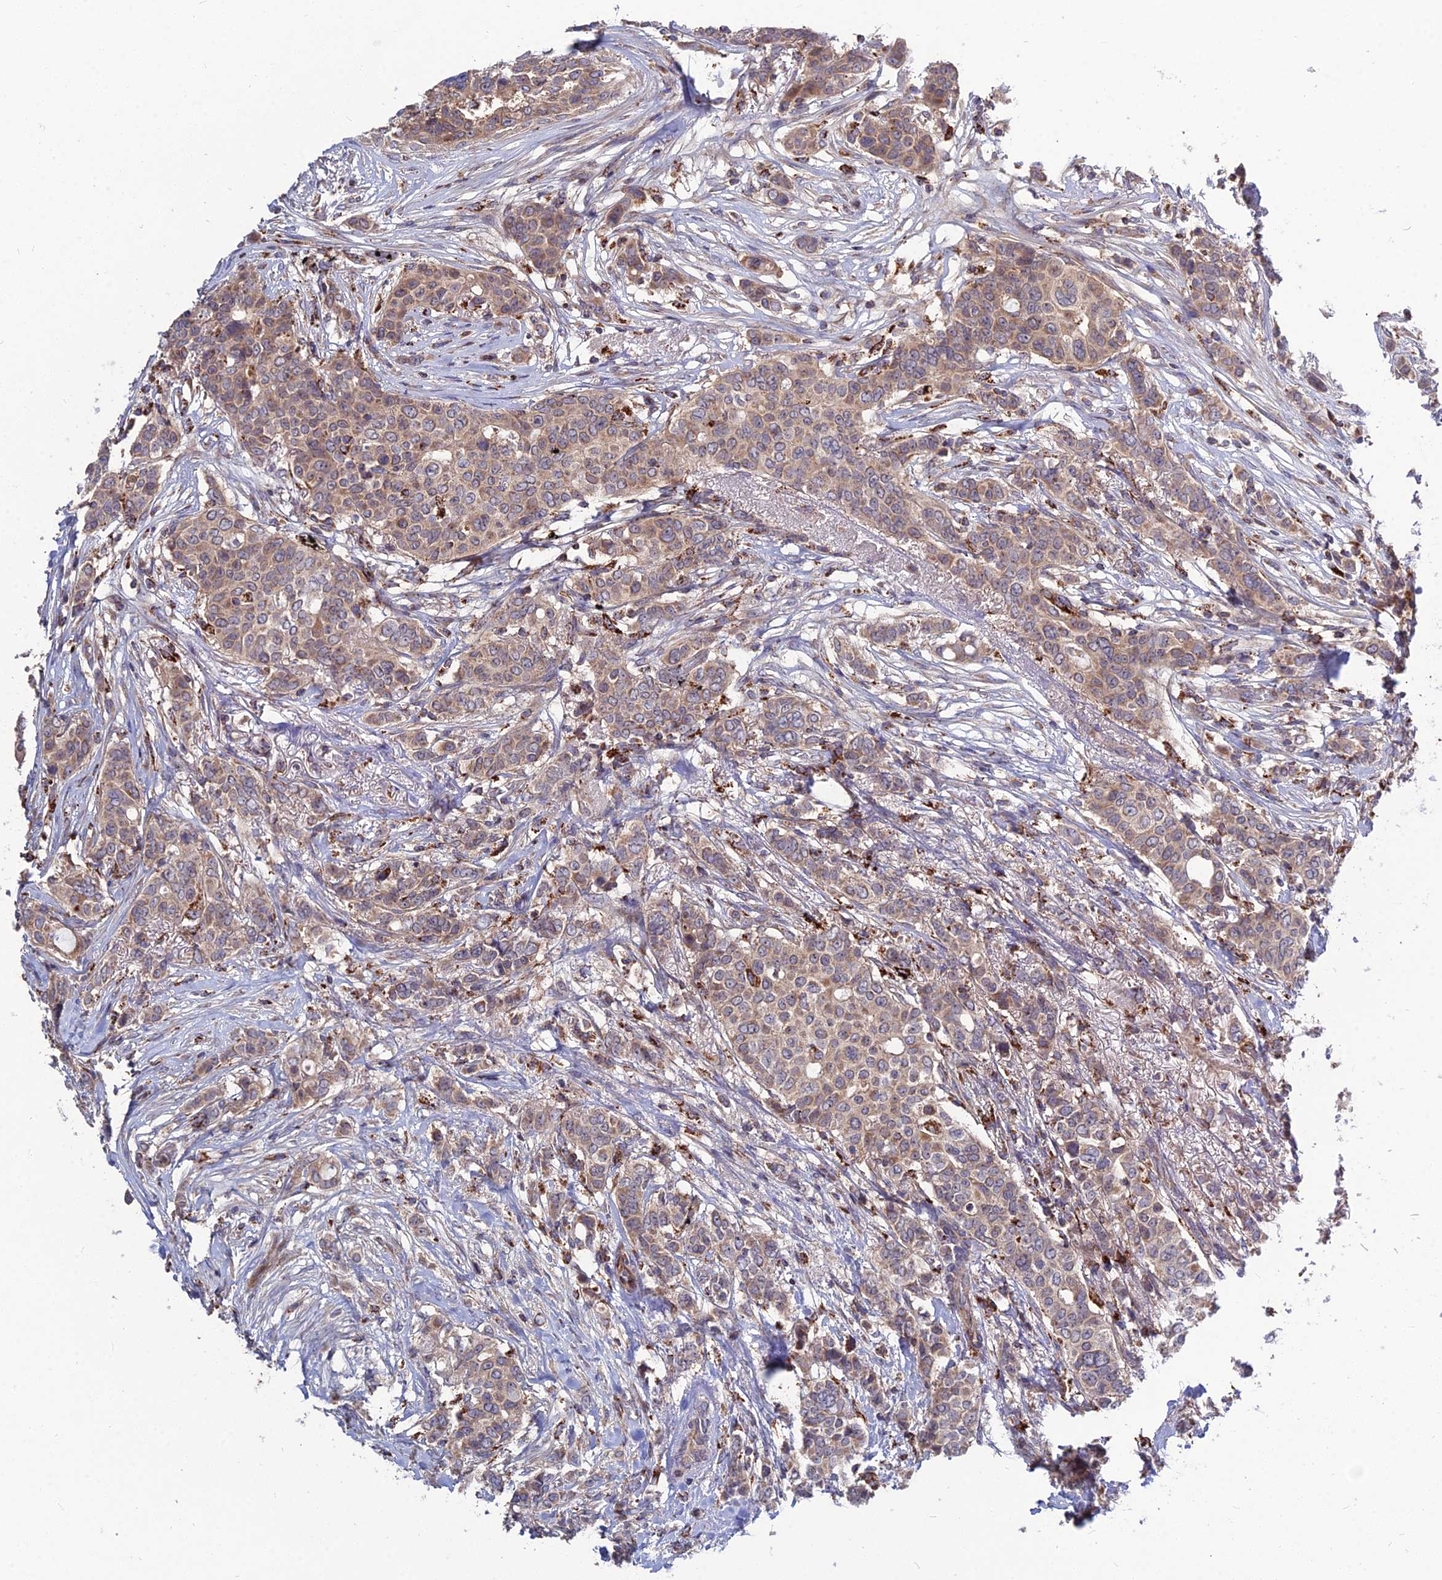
{"staining": {"intensity": "weak", "quantity": ">75%", "location": "cytoplasmic/membranous"}, "tissue": "breast cancer", "cell_type": "Tumor cells", "image_type": "cancer", "snomed": [{"axis": "morphology", "description": "Lobular carcinoma"}, {"axis": "topography", "description": "Breast"}], "caption": "Breast cancer stained with a brown dye exhibits weak cytoplasmic/membranous positive expression in about >75% of tumor cells.", "gene": "RIC8B", "patient": {"sex": "female", "age": 51}}